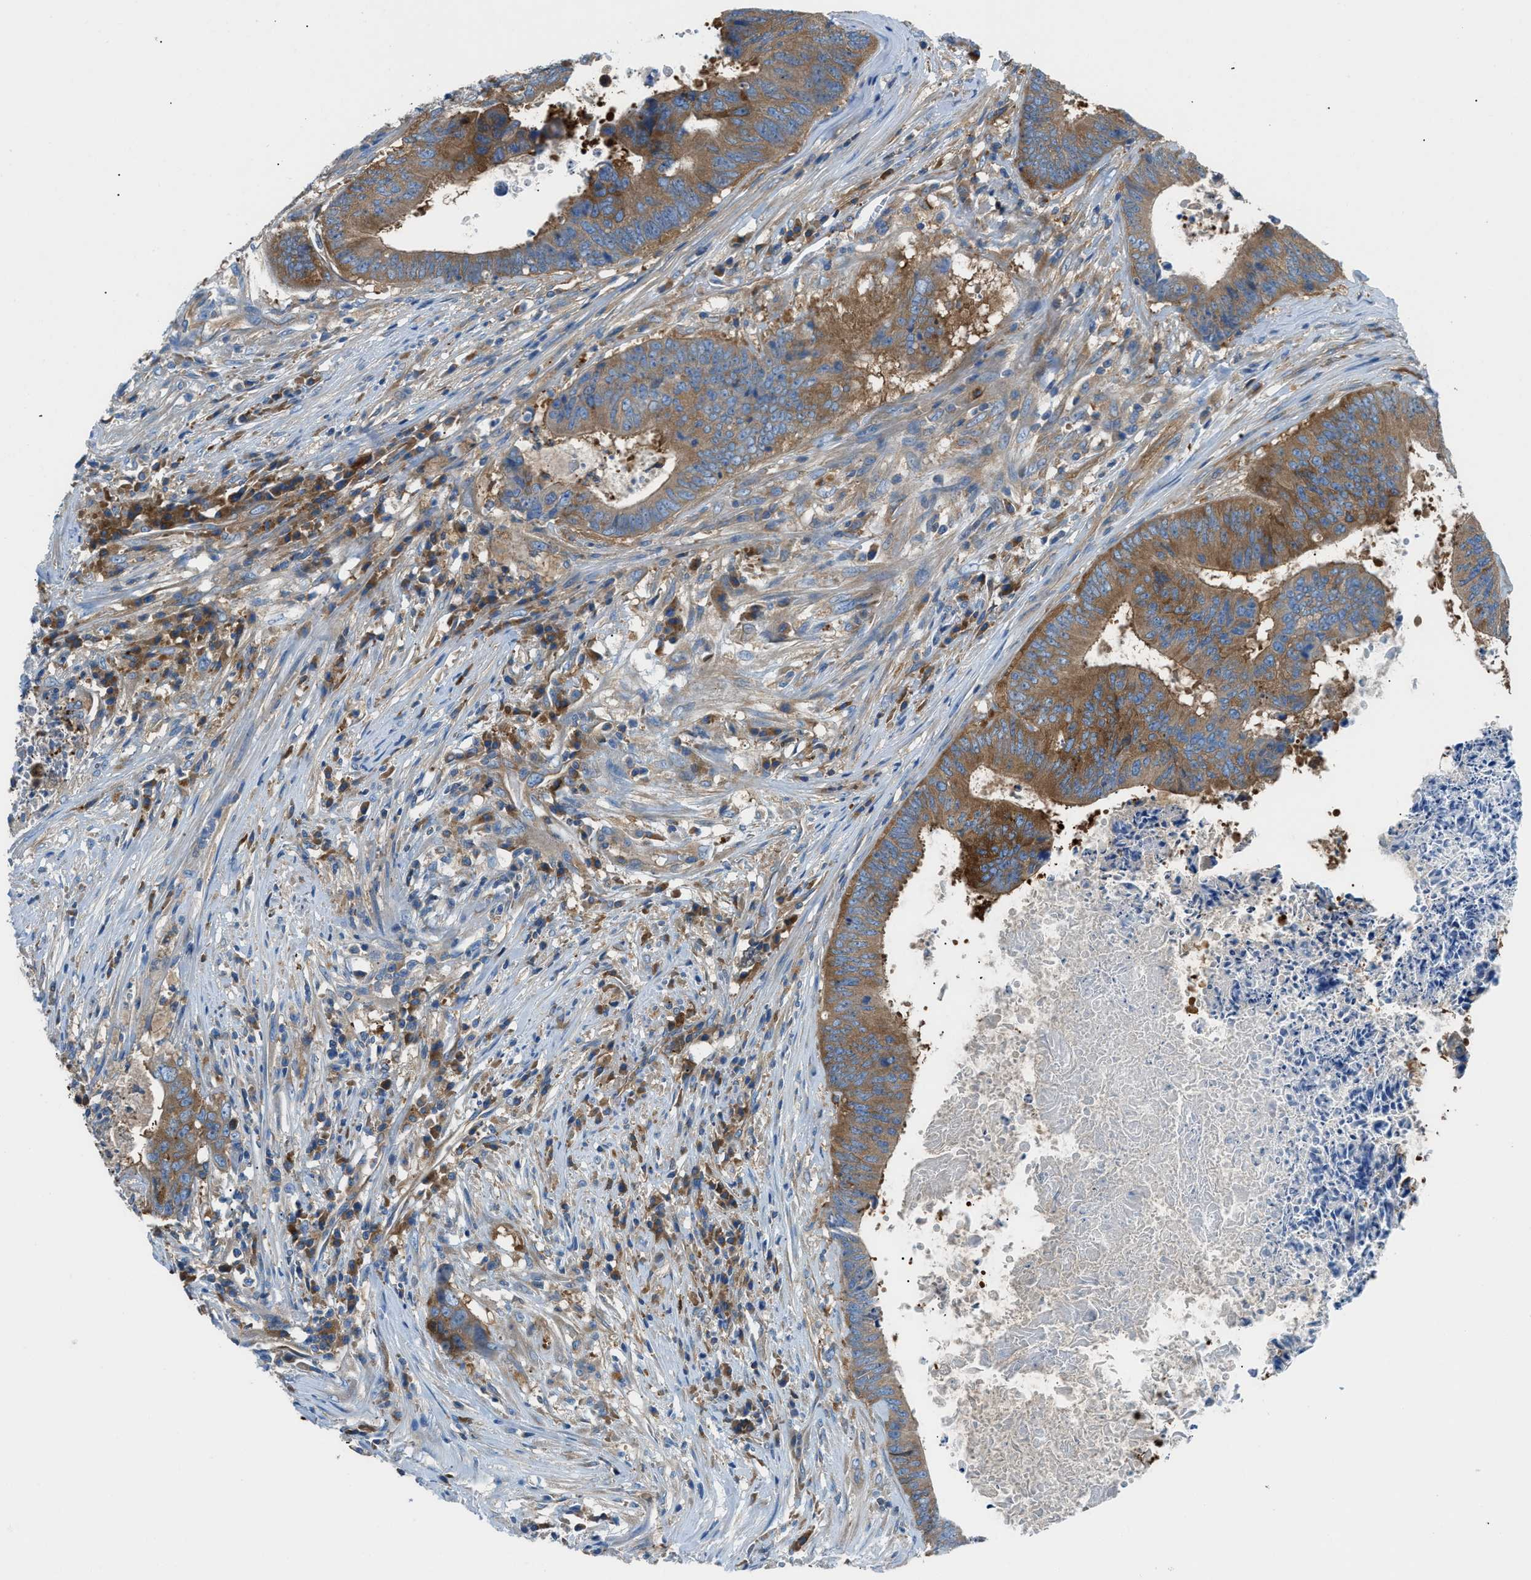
{"staining": {"intensity": "moderate", "quantity": ">75%", "location": "cytoplasmic/membranous"}, "tissue": "colorectal cancer", "cell_type": "Tumor cells", "image_type": "cancer", "snomed": [{"axis": "morphology", "description": "Adenocarcinoma, NOS"}, {"axis": "topography", "description": "Rectum"}], "caption": "Protein staining of colorectal cancer (adenocarcinoma) tissue exhibits moderate cytoplasmic/membranous staining in about >75% of tumor cells.", "gene": "SARS1", "patient": {"sex": "male", "age": 72}}